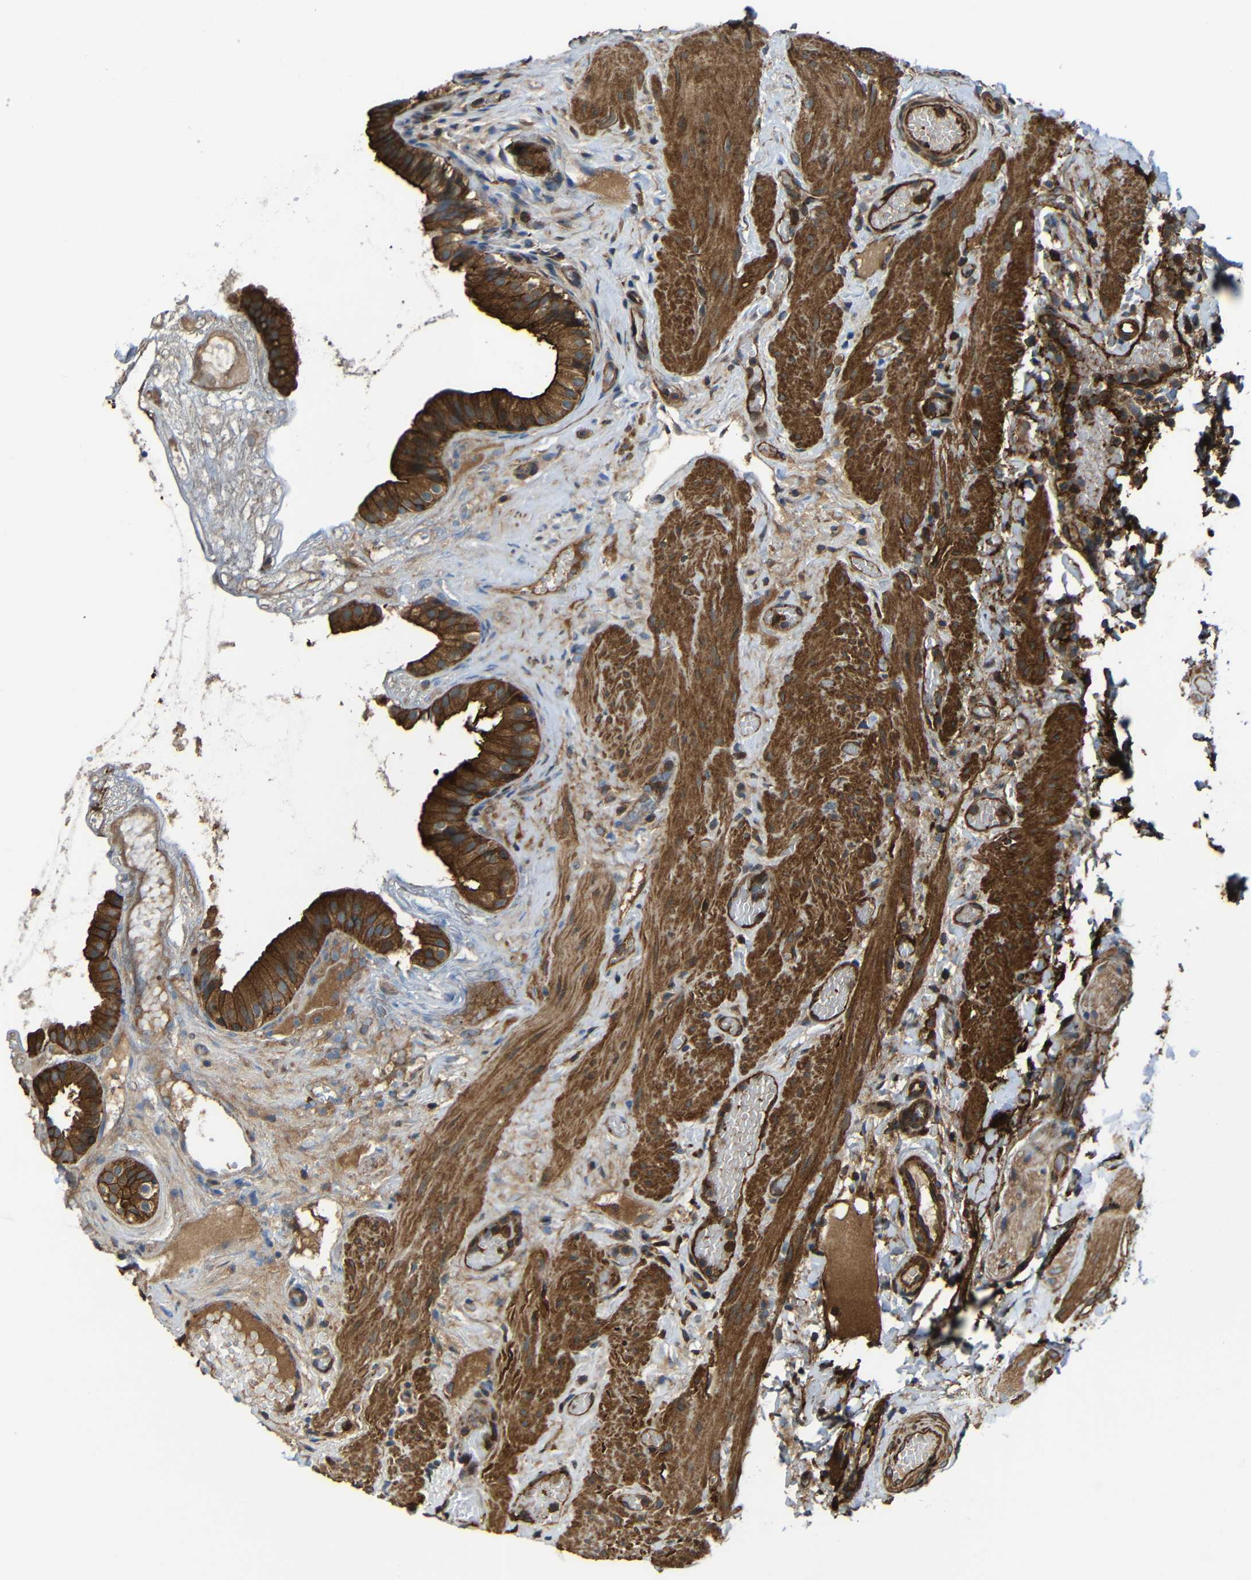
{"staining": {"intensity": "strong", "quantity": ">75%", "location": "cytoplasmic/membranous"}, "tissue": "gallbladder", "cell_type": "Glandular cells", "image_type": "normal", "snomed": [{"axis": "morphology", "description": "Normal tissue, NOS"}, {"axis": "topography", "description": "Gallbladder"}], "caption": "Protein positivity by IHC demonstrates strong cytoplasmic/membranous positivity in about >75% of glandular cells in unremarkable gallbladder. The staining is performed using DAB (3,3'-diaminobenzidine) brown chromogen to label protein expression. The nuclei are counter-stained blue using hematoxylin.", "gene": "PTCH1", "patient": {"sex": "female", "age": 26}}